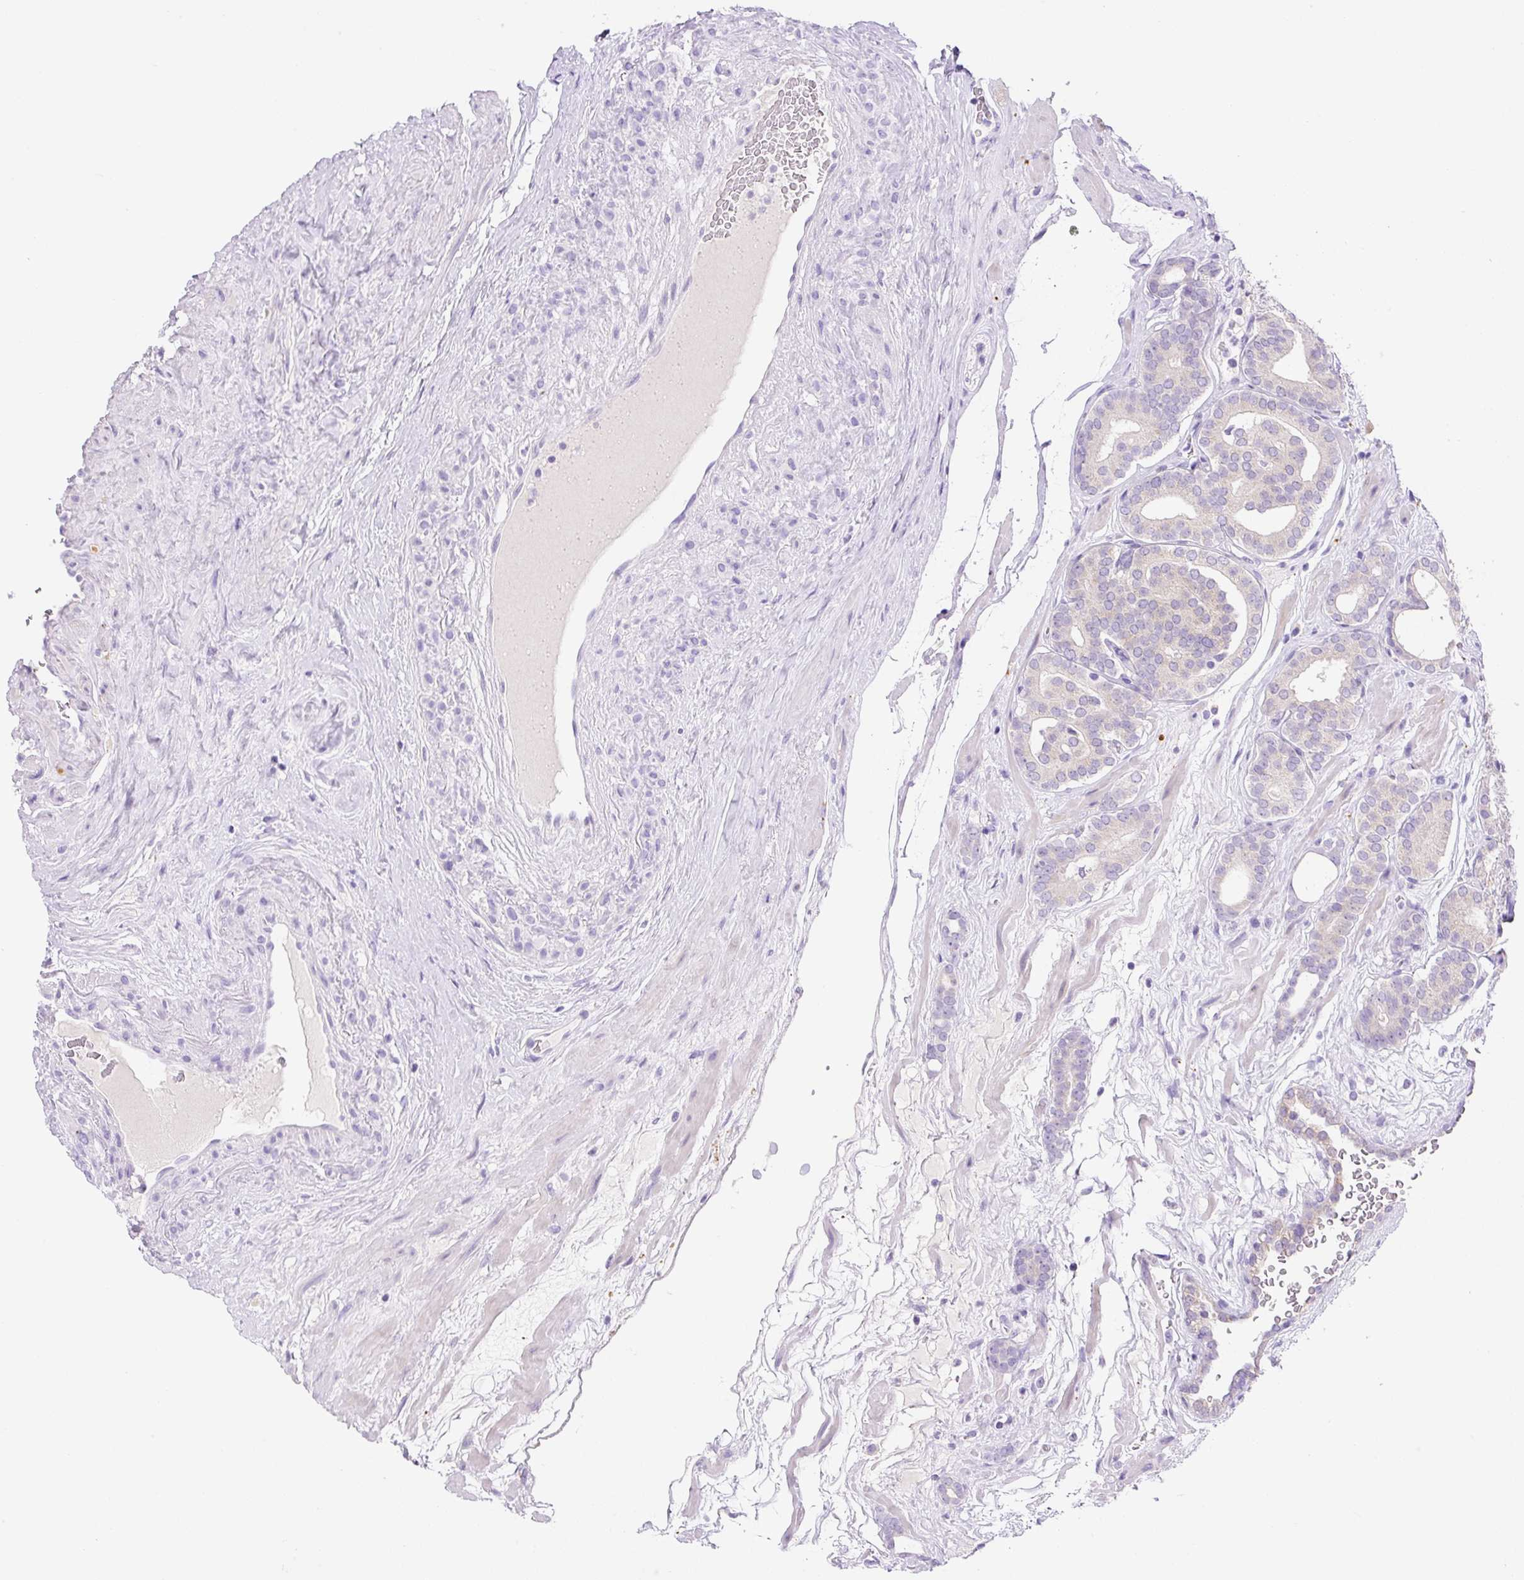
{"staining": {"intensity": "negative", "quantity": "none", "location": "none"}, "tissue": "prostate cancer", "cell_type": "Tumor cells", "image_type": "cancer", "snomed": [{"axis": "morphology", "description": "Adenocarcinoma, High grade"}, {"axis": "topography", "description": "Prostate"}], "caption": "The image displays no staining of tumor cells in prostate cancer.", "gene": "NDST3", "patient": {"sex": "male", "age": 66}}